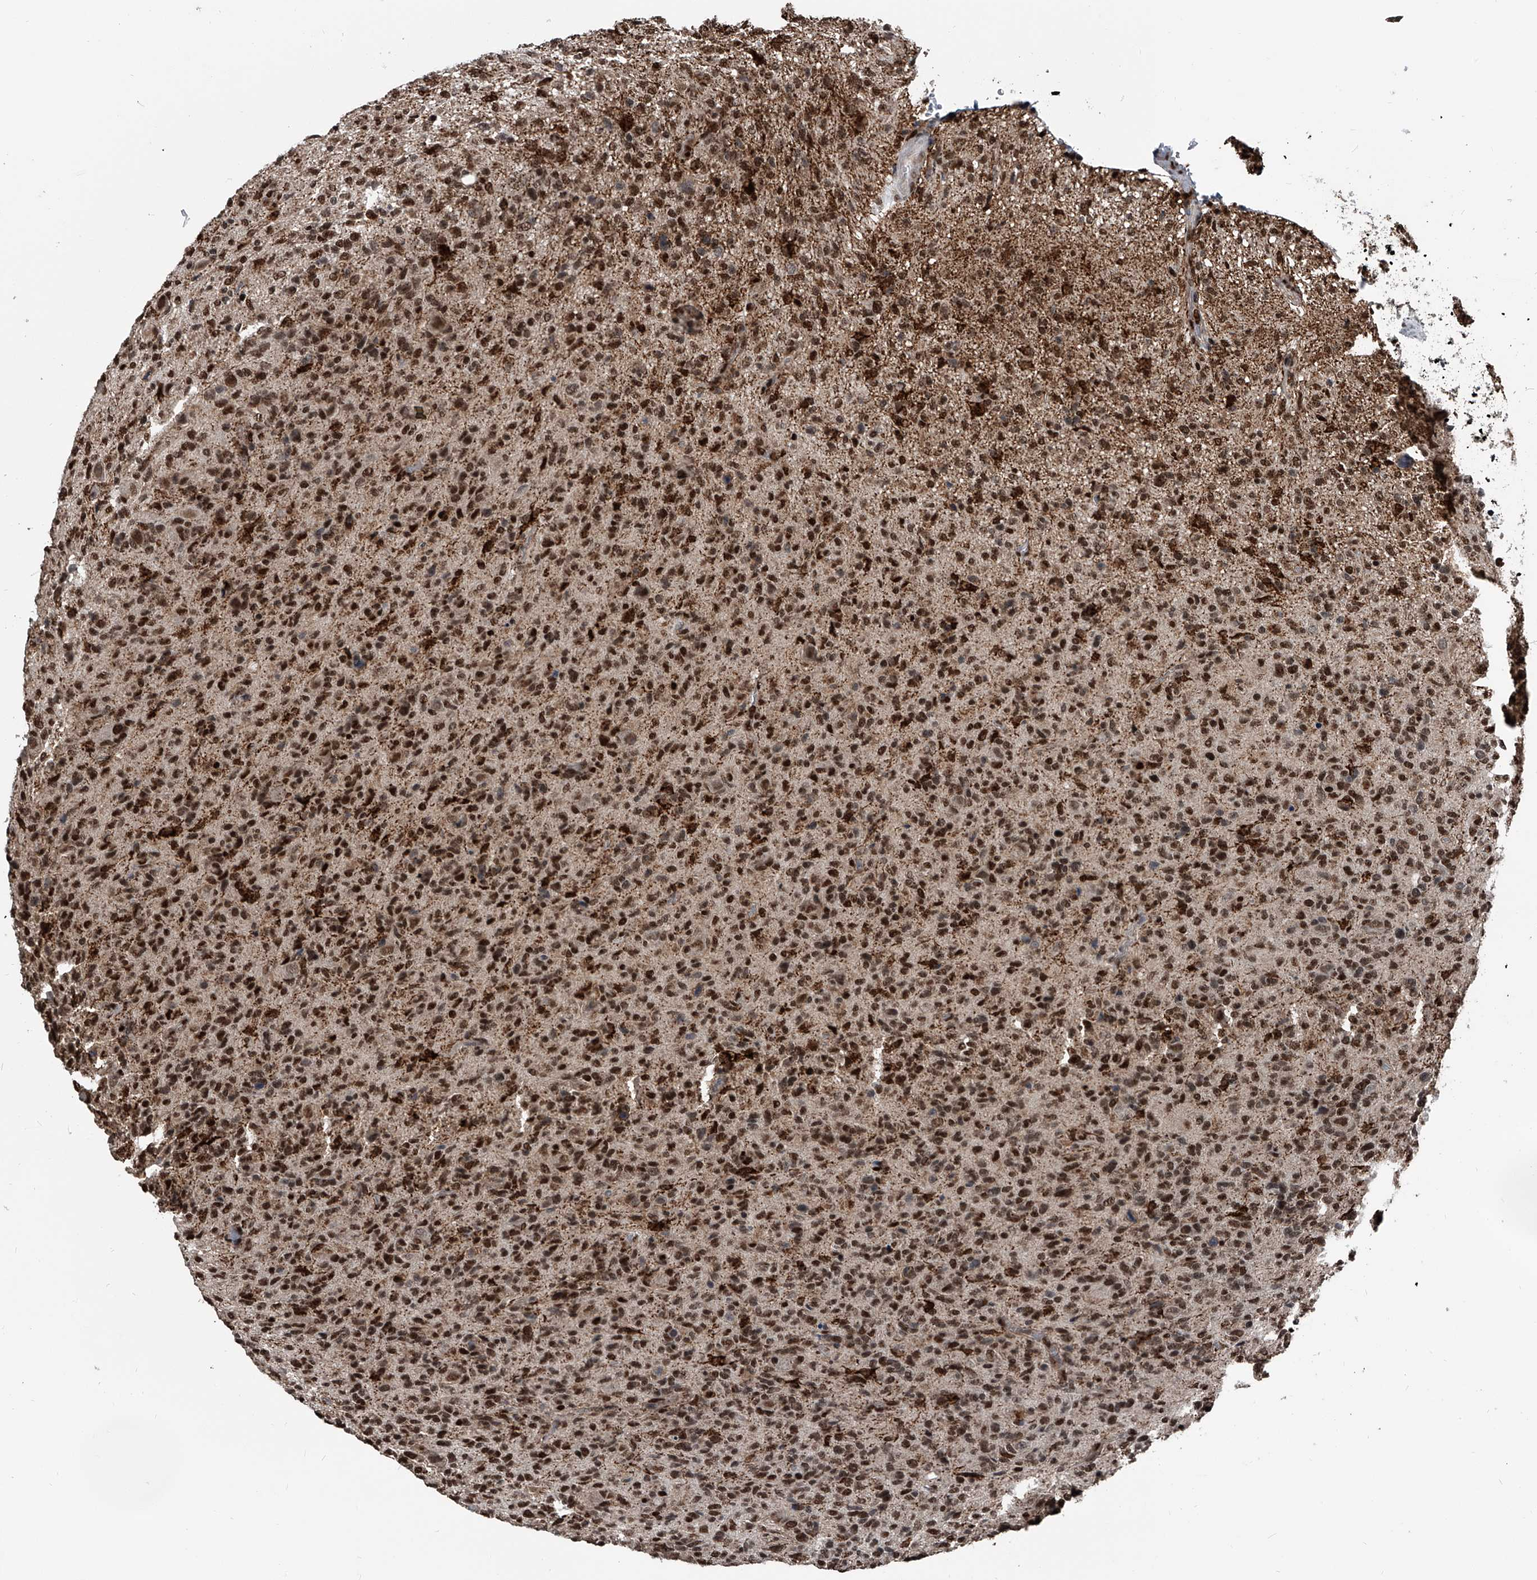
{"staining": {"intensity": "strong", "quantity": ">75%", "location": "nuclear"}, "tissue": "glioma", "cell_type": "Tumor cells", "image_type": "cancer", "snomed": [{"axis": "morphology", "description": "Glioma, malignant, High grade"}, {"axis": "topography", "description": "Brain"}], "caption": "Immunohistochemistry image of neoplastic tissue: human glioma stained using immunohistochemistry demonstrates high levels of strong protein expression localized specifically in the nuclear of tumor cells, appearing as a nuclear brown color.", "gene": "FKBP5", "patient": {"sex": "female", "age": 59}}